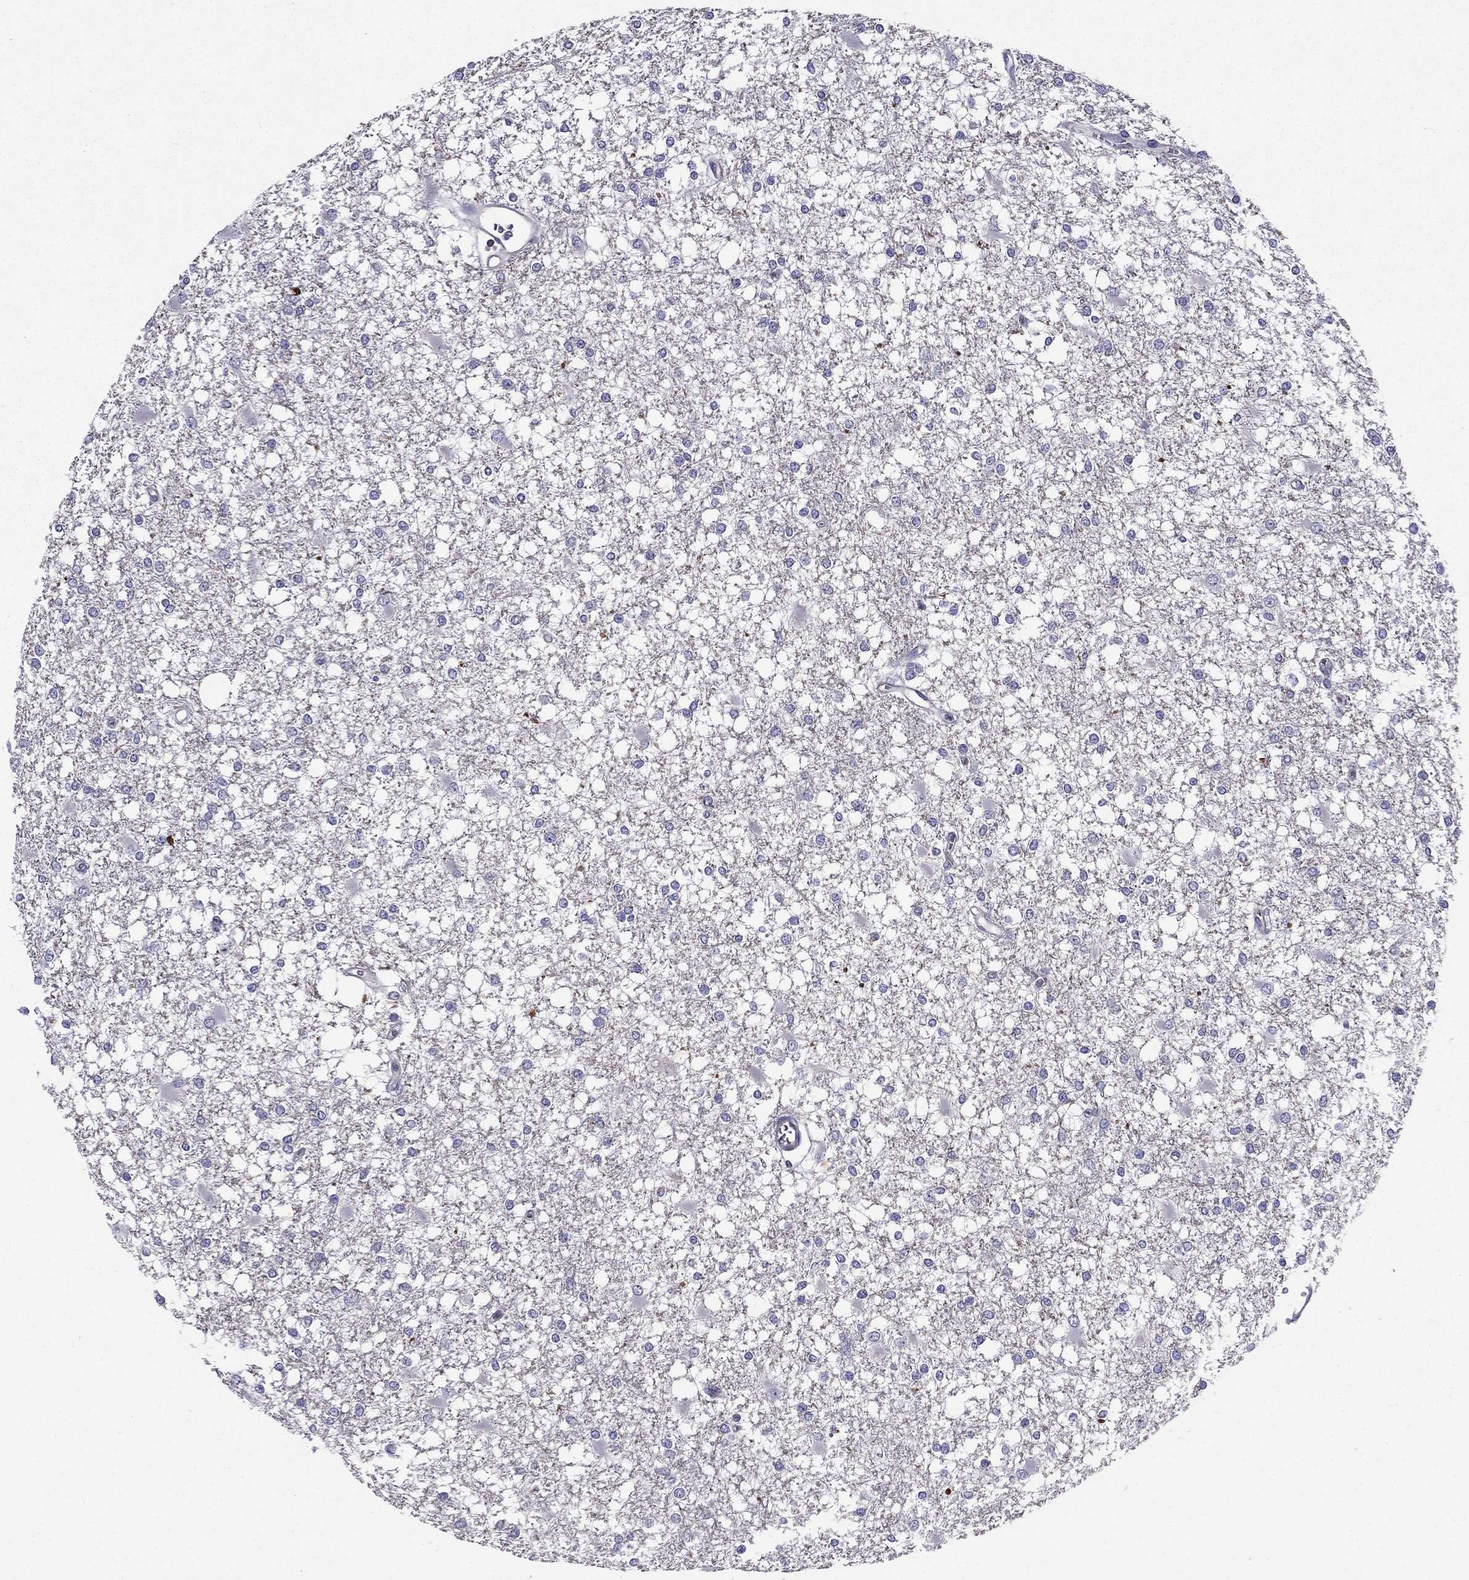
{"staining": {"intensity": "negative", "quantity": "none", "location": "none"}, "tissue": "glioma", "cell_type": "Tumor cells", "image_type": "cancer", "snomed": [{"axis": "morphology", "description": "Glioma, malignant, High grade"}, {"axis": "topography", "description": "Cerebral cortex"}], "caption": "The histopathology image reveals no staining of tumor cells in glioma.", "gene": "AAK1", "patient": {"sex": "male", "age": 79}}